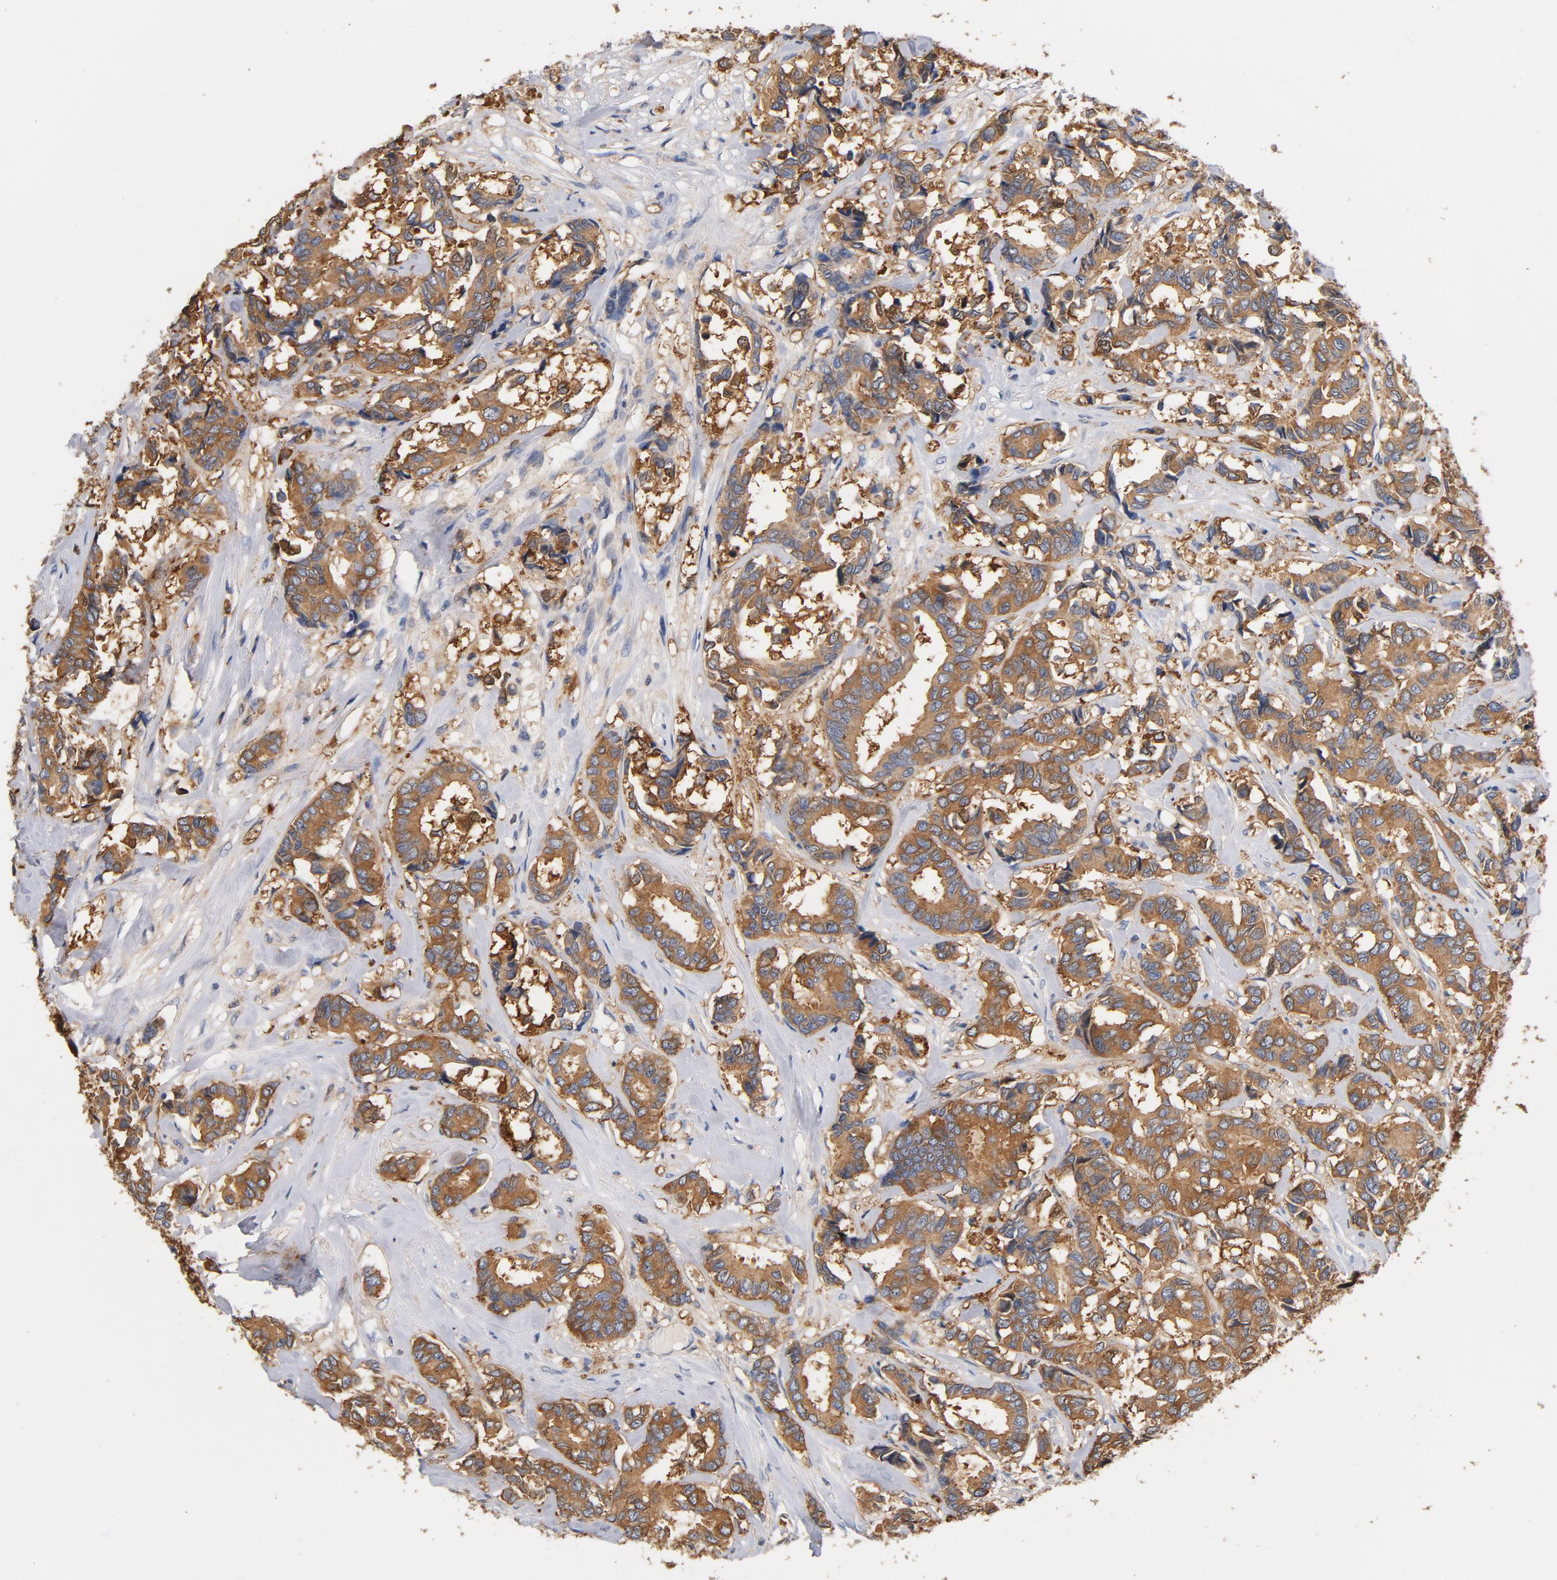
{"staining": {"intensity": "moderate", "quantity": ">75%", "location": "cytoplasmic/membranous"}, "tissue": "breast cancer", "cell_type": "Tumor cells", "image_type": "cancer", "snomed": [{"axis": "morphology", "description": "Duct carcinoma"}, {"axis": "topography", "description": "Breast"}], "caption": "Immunohistochemistry micrograph of neoplastic tissue: human breast cancer stained using IHC shows medium levels of moderate protein expression localized specifically in the cytoplasmic/membranous of tumor cells, appearing as a cytoplasmic/membranous brown color.", "gene": "EZR", "patient": {"sex": "female", "age": 87}}